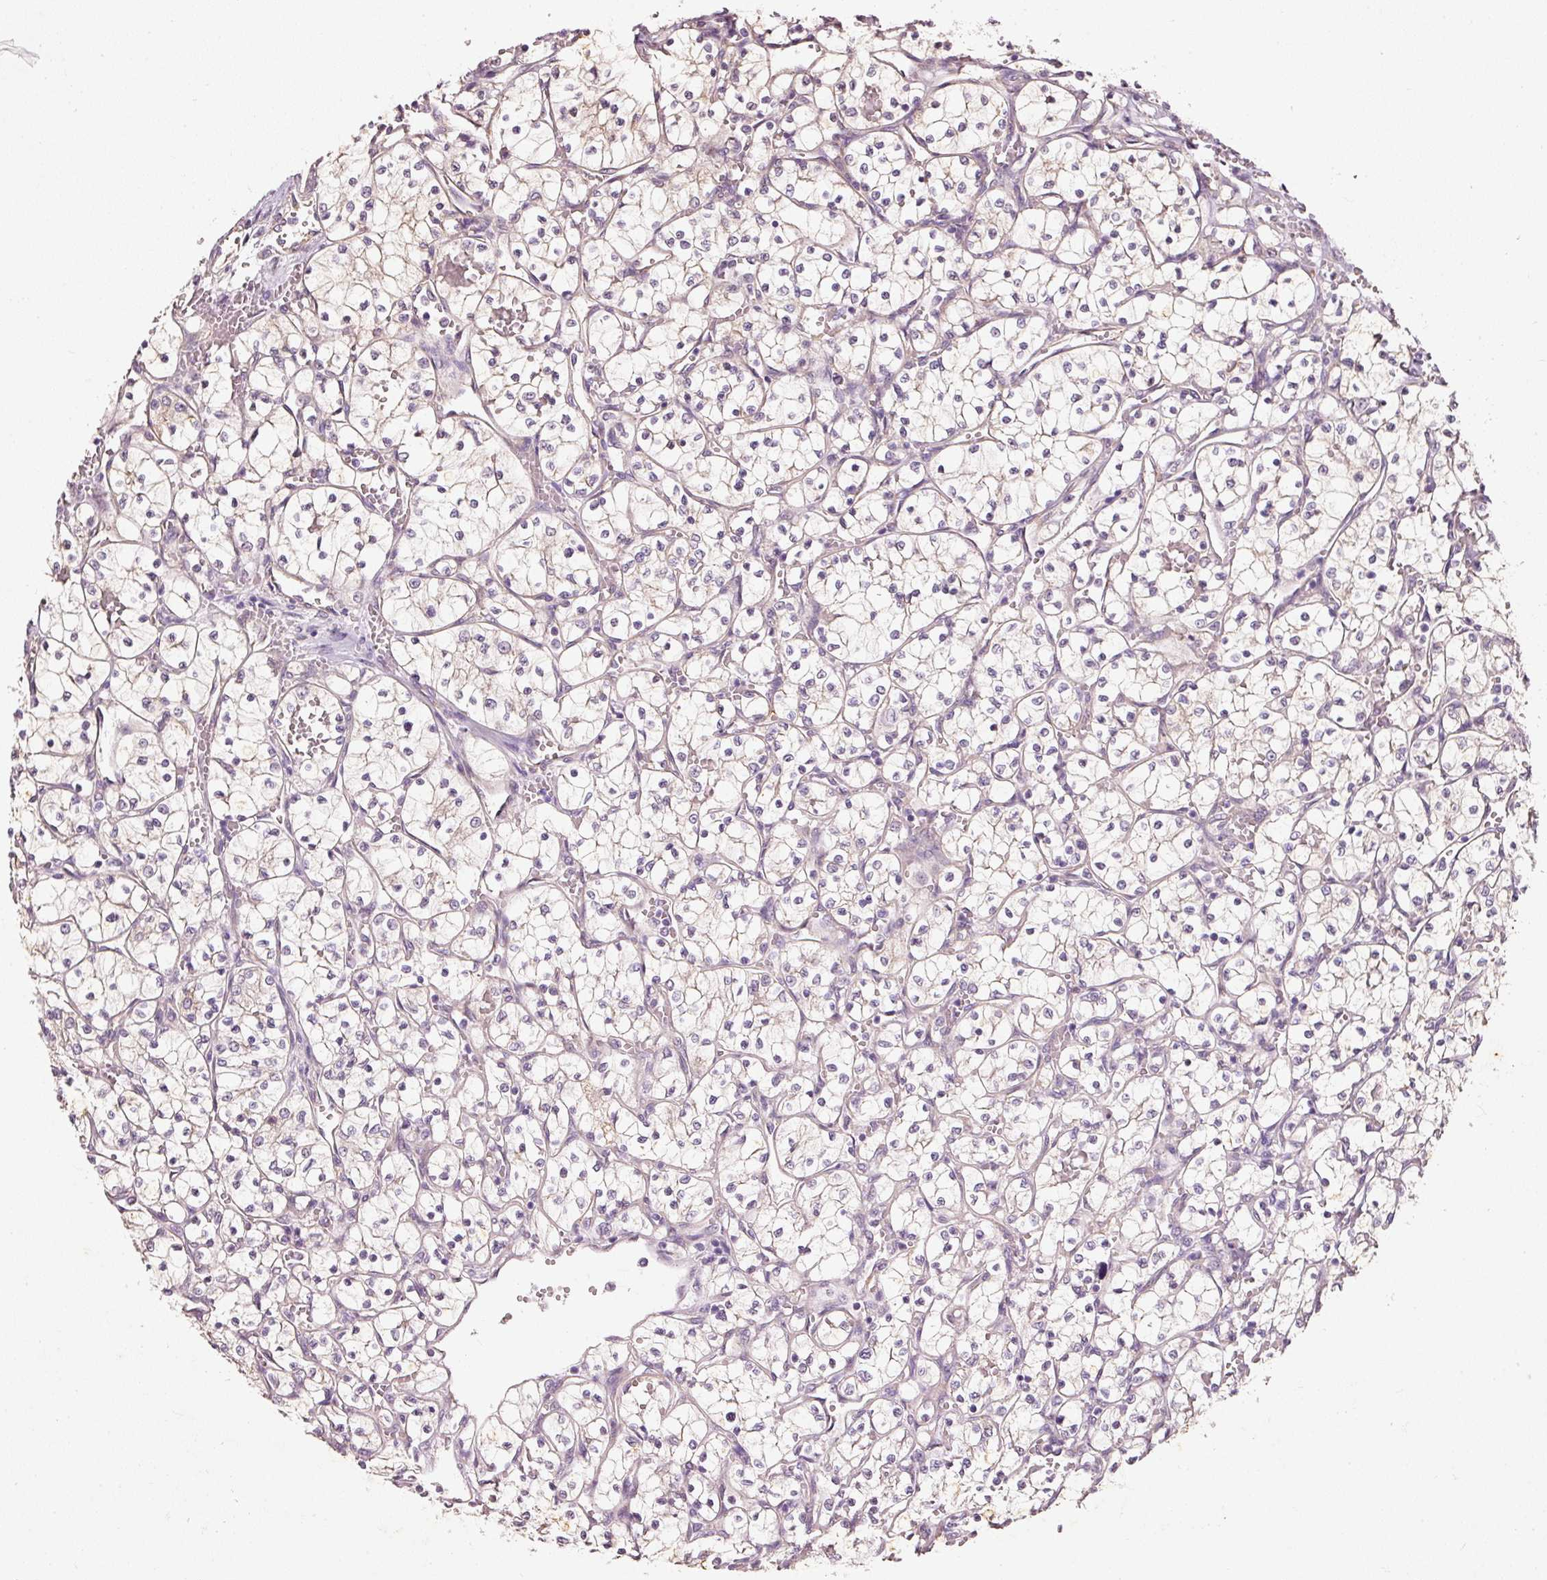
{"staining": {"intensity": "weak", "quantity": "<25%", "location": "cytoplasmic/membranous"}, "tissue": "renal cancer", "cell_type": "Tumor cells", "image_type": "cancer", "snomed": [{"axis": "morphology", "description": "Adenocarcinoma, NOS"}, {"axis": "topography", "description": "Kidney"}], "caption": "The micrograph displays no significant expression in tumor cells of renal cancer. The staining was performed using DAB to visualize the protein expression in brown, while the nuclei were stained in blue with hematoxylin (Magnification: 20x).", "gene": "RGL2", "patient": {"sex": "female", "age": 69}}